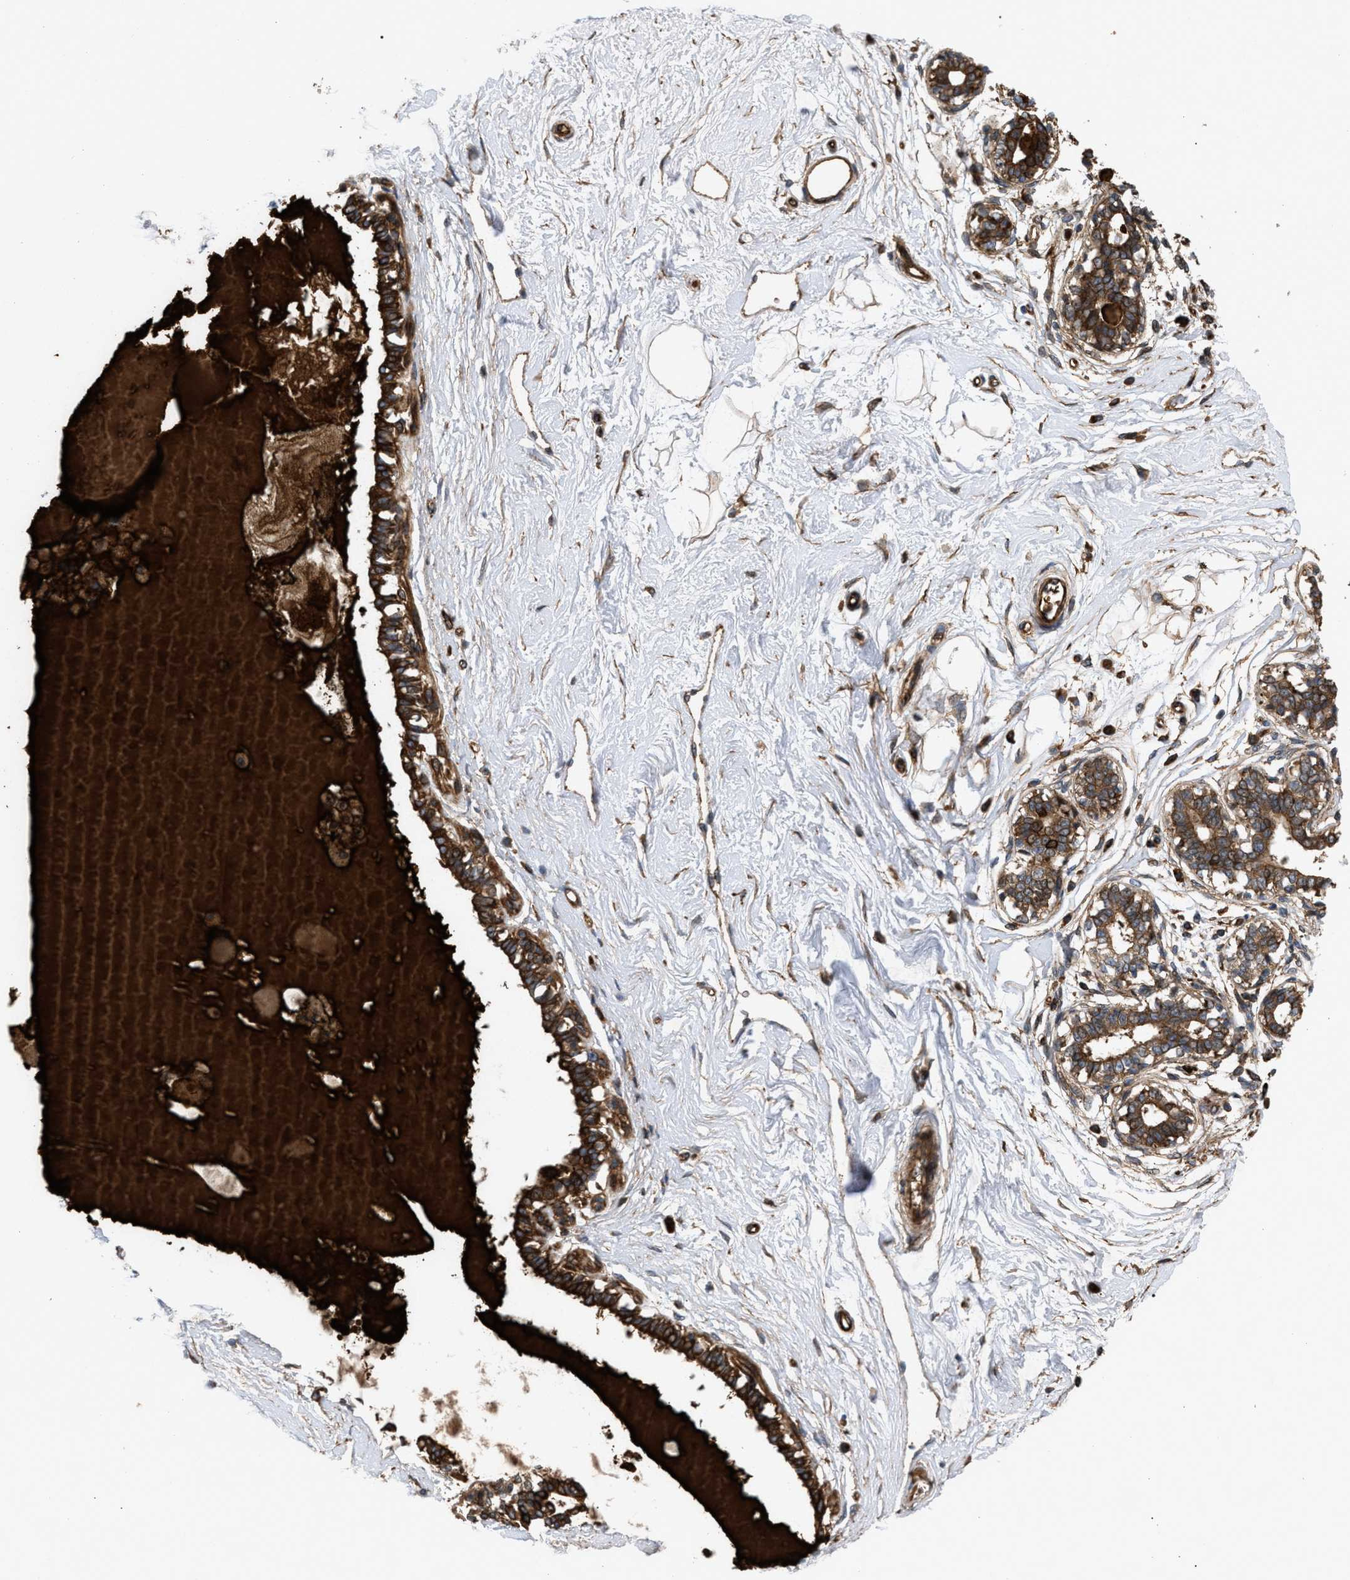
{"staining": {"intensity": "moderate", "quantity": ">75%", "location": "cytoplasmic/membranous"}, "tissue": "breast", "cell_type": "Adipocytes", "image_type": "normal", "snomed": [{"axis": "morphology", "description": "Normal tissue, NOS"}, {"axis": "topography", "description": "Breast"}], "caption": "Benign breast demonstrates moderate cytoplasmic/membranous positivity in approximately >75% of adipocytes.", "gene": "GCC1", "patient": {"sex": "female", "age": 45}}